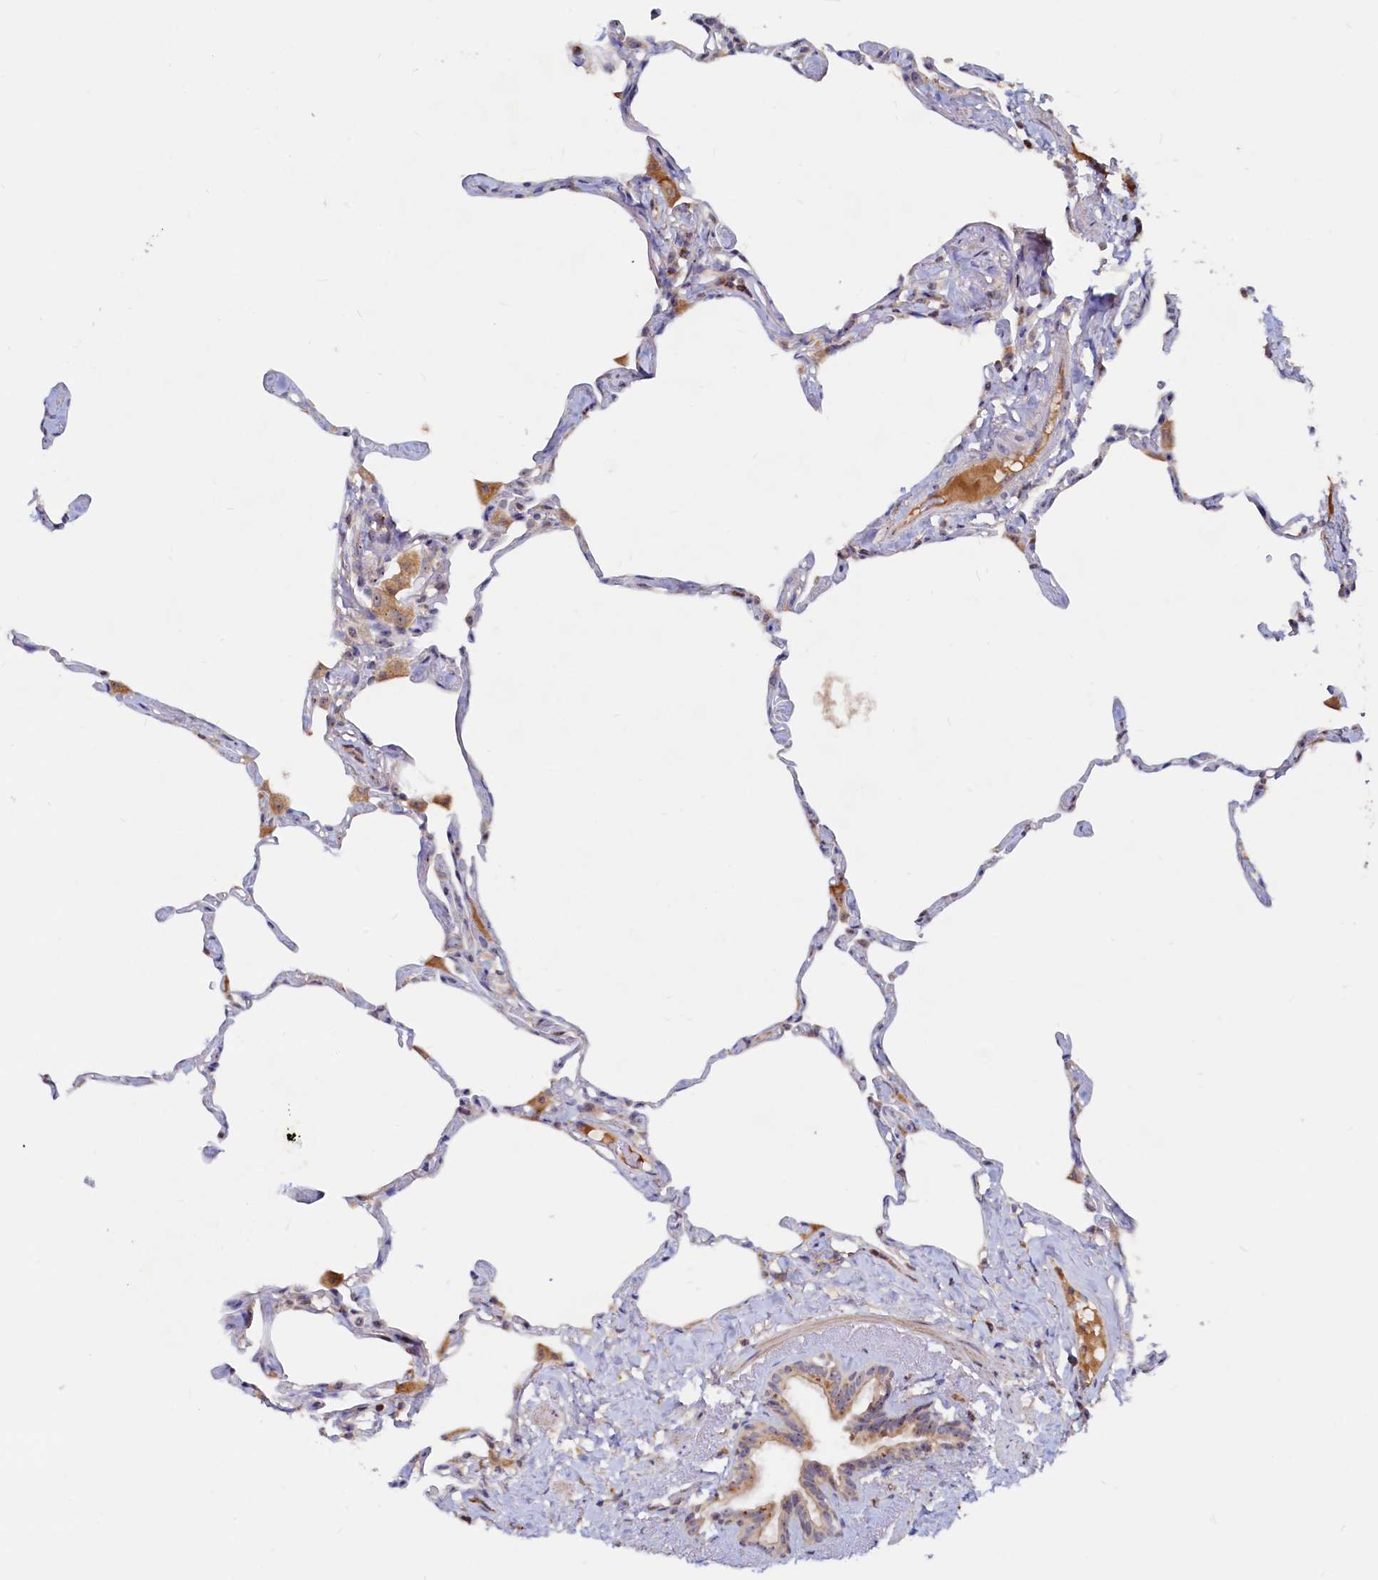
{"staining": {"intensity": "weak", "quantity": "<25%", "location": "cytoplasmic/membranous"}, "tissue": "lung", "cell_type": "Alveolar cells", "image_type": "normal", "snomed": [{"axis": "morphology", "description": "Normal tissue, NOS"}, {"axis": "topography", "description": "Lung"}], "caption": "Immunohistochemistry photomicrograph of normal lung: lung stained with DAB demonstrates no significant protein expression in alveolar cells.", "gene": "RGS7BP", "patient": {"sex": "male", "age": 65}}